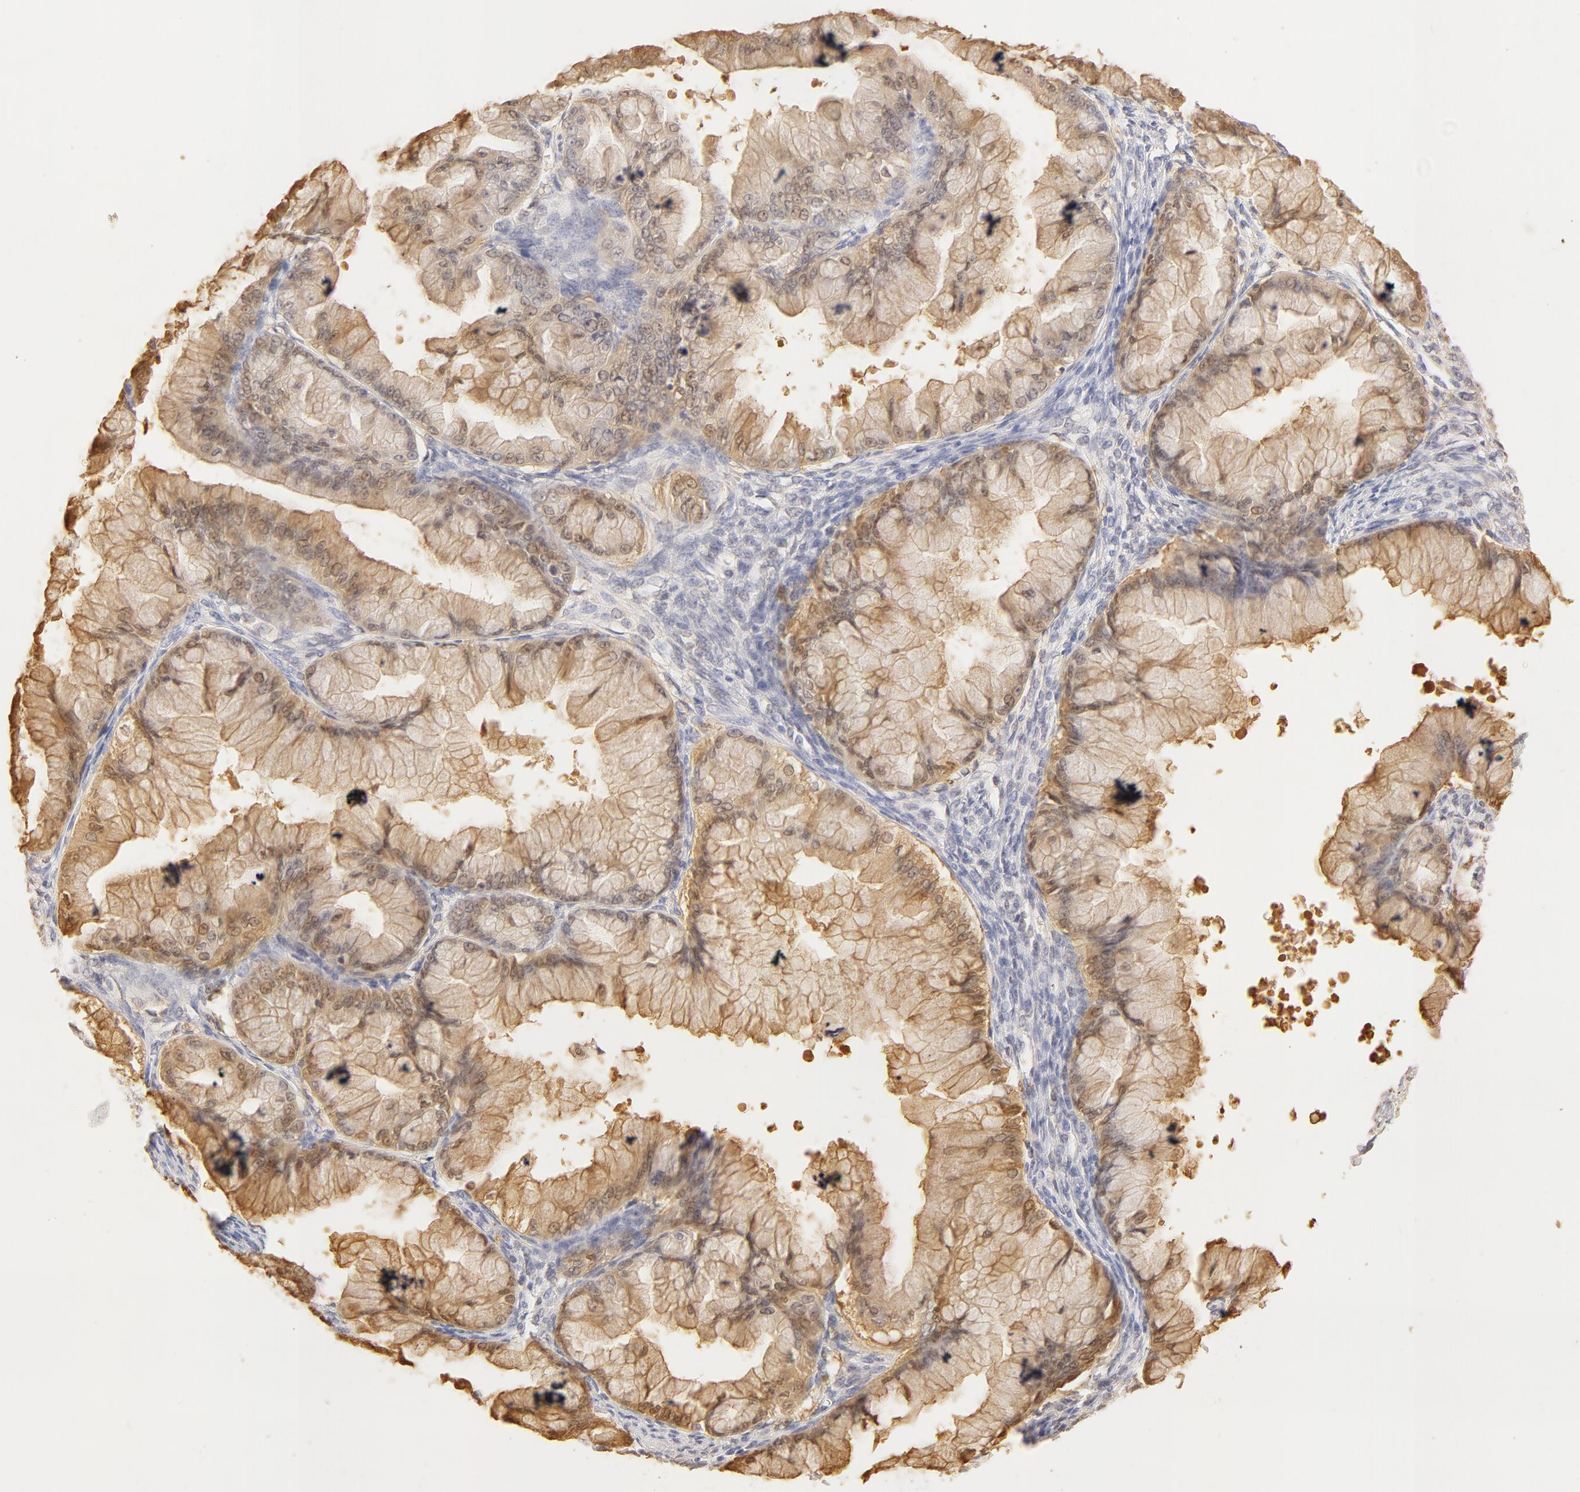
{"staining": {"intensity": "weak", "quantity": "<25%", "location": "nuclear"}, "tissue": "ovarian cancer", "cell_type": "Tumor cells", "image_type": "cancer", "snomed": [{"axis": "morphology", "description": "Cystadenocarcinoma, mucinous, NOS"}, {"axis": "topography", "description": "Ovary"}], "caption": "Micrograph shows no significant protein staining in tumor cells of mucinous cystadenocarcinoma (ovarian). (DAB (3,3'-diaminobenzidine) immunohistochemistry (IHC) with hematoxylin counter stain).", "gene": "CA2", "patient": {"sex": "female", "age": 63}}